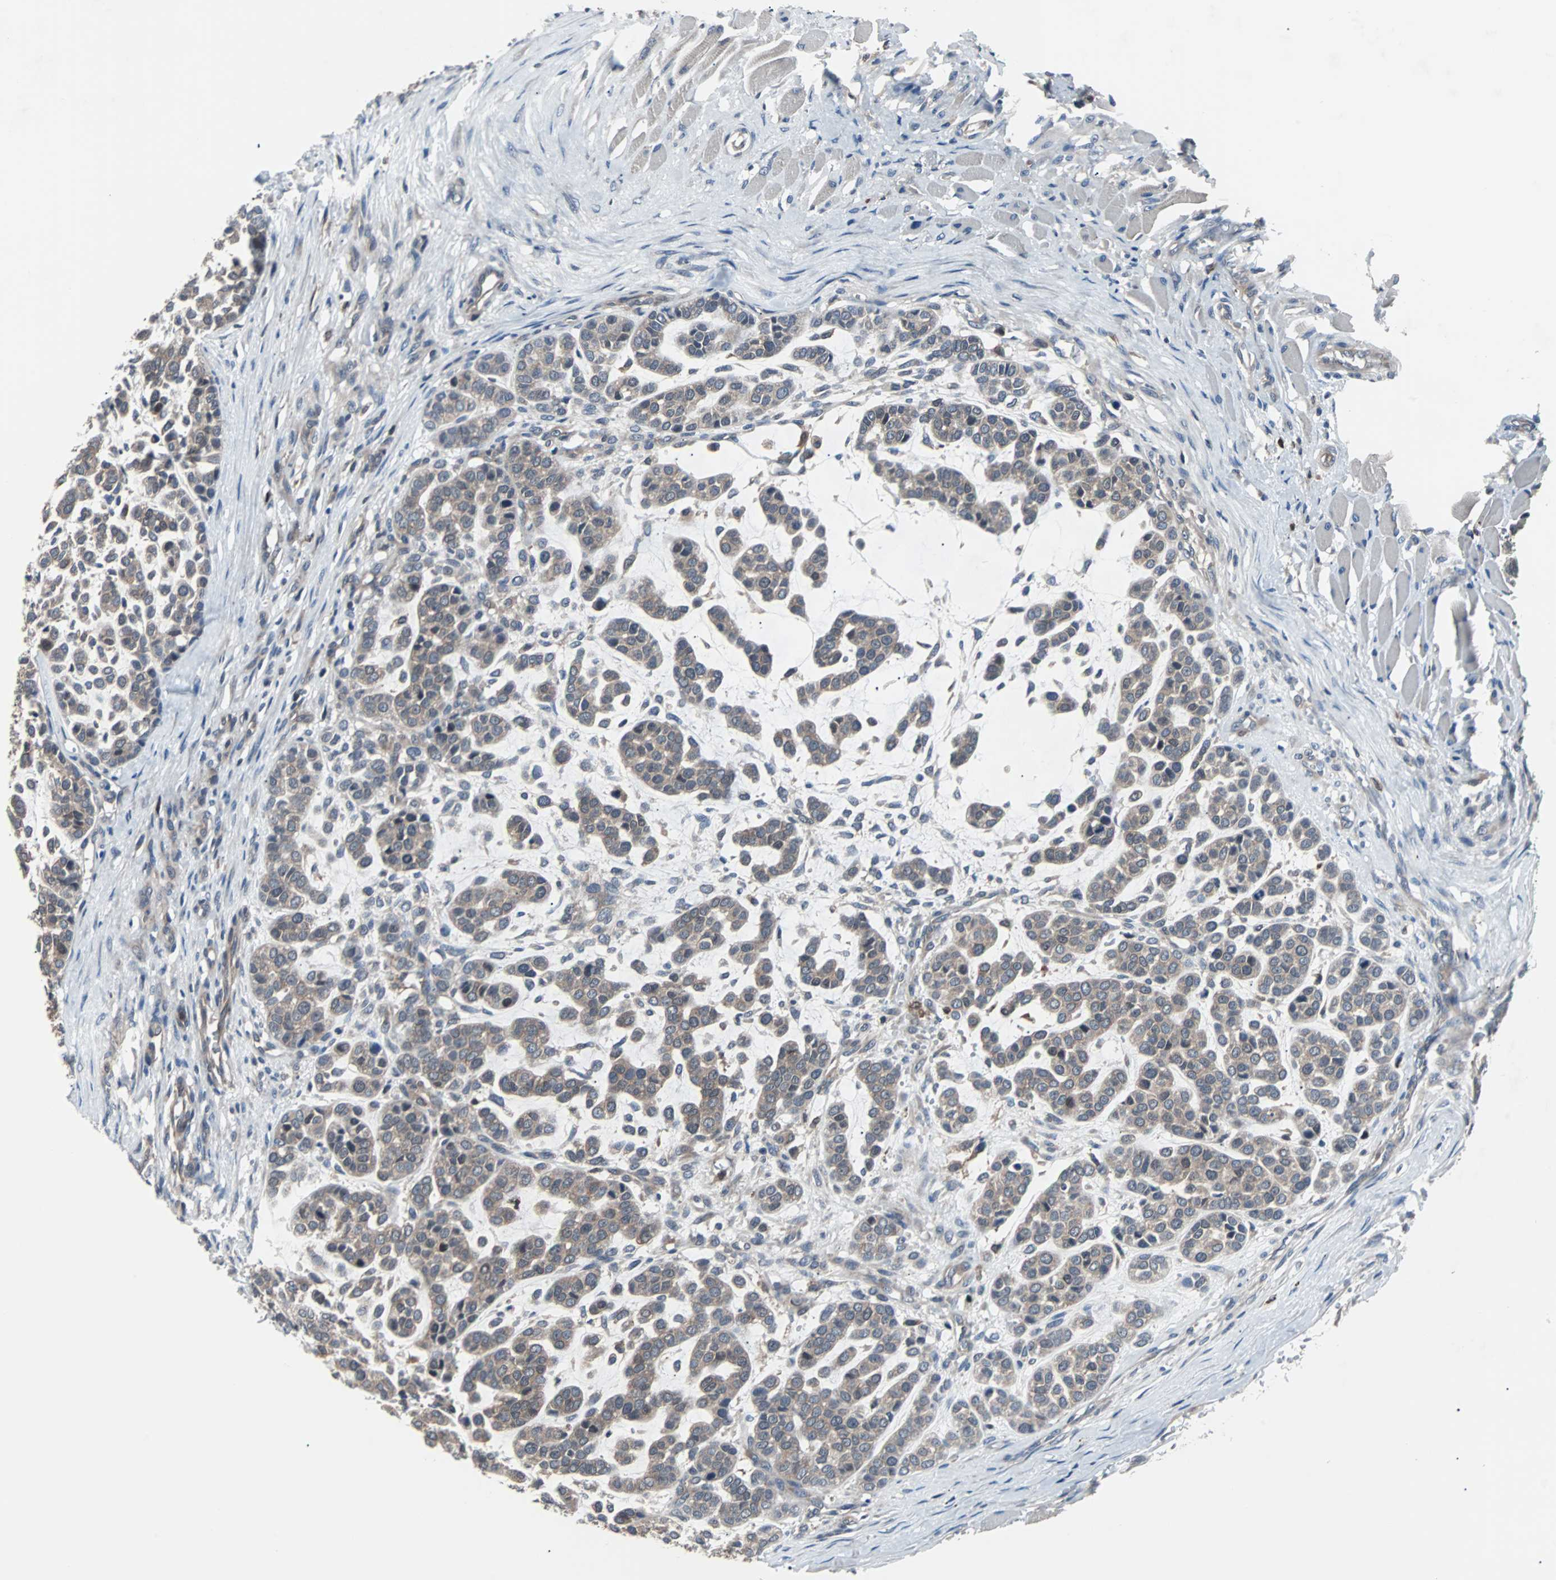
{"staining": {"intensity": "weak", "quantity": ">75%", "location": "cytoplasmic/membranous"}, "tissue": "head and neck cancer", "cell_type": "Tumor cells", "image_type": "cancer", "snomed": [{"axis": "morphology", "description": "Adenocarcinoma, NOS"}, {"axis": "morphology", "description": "Adenoma, NOS"}, {"axis": "topography", "description": "Head-Neck"}], "caption": "IHC (DAB) staining of head and neck adenoma exhibits weak cytoplasmic/membranous protein staining in about >75% of tumor cells.", "gene": "PAK1", "patient": {"sex": "female", "age": 55}}